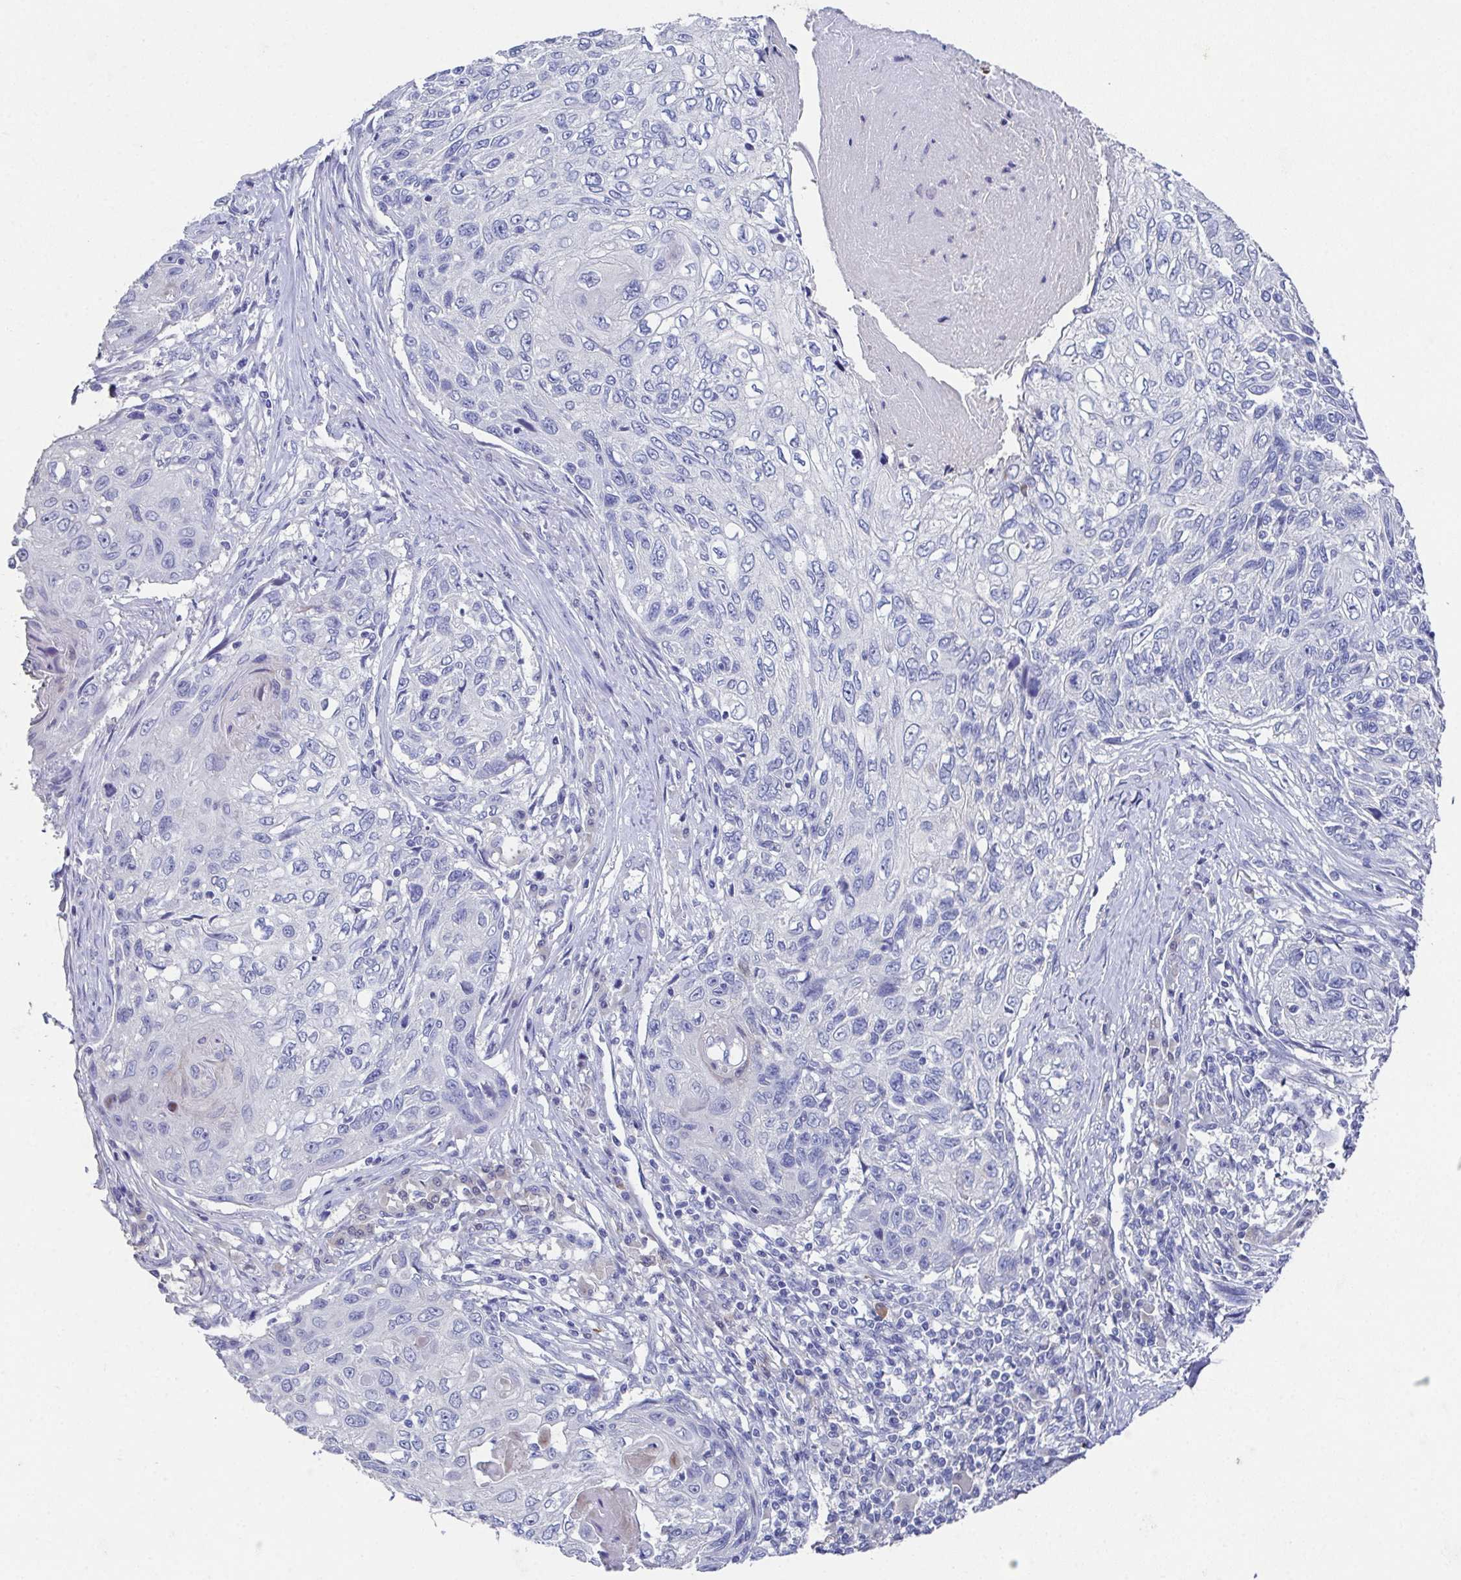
{"staining": {"intensity": "negative", "quantity": "none", "location": "none"}, "tissue": "skin cancer", "cell_type": "Tumor cells", "image_type": "cancer", "snomed": [{"axis": "morphology", "description": "Squamous cell carcinoma, NOS"}, {"axis": "topography", "description": "Skin"}], "caption": "Skin squamous cell carcinoma was stained to show a protein in brown. There is no significant expression in tumor cells.", "gene": "SSC4D", "patient": {"sex": "male", "age": 92}}